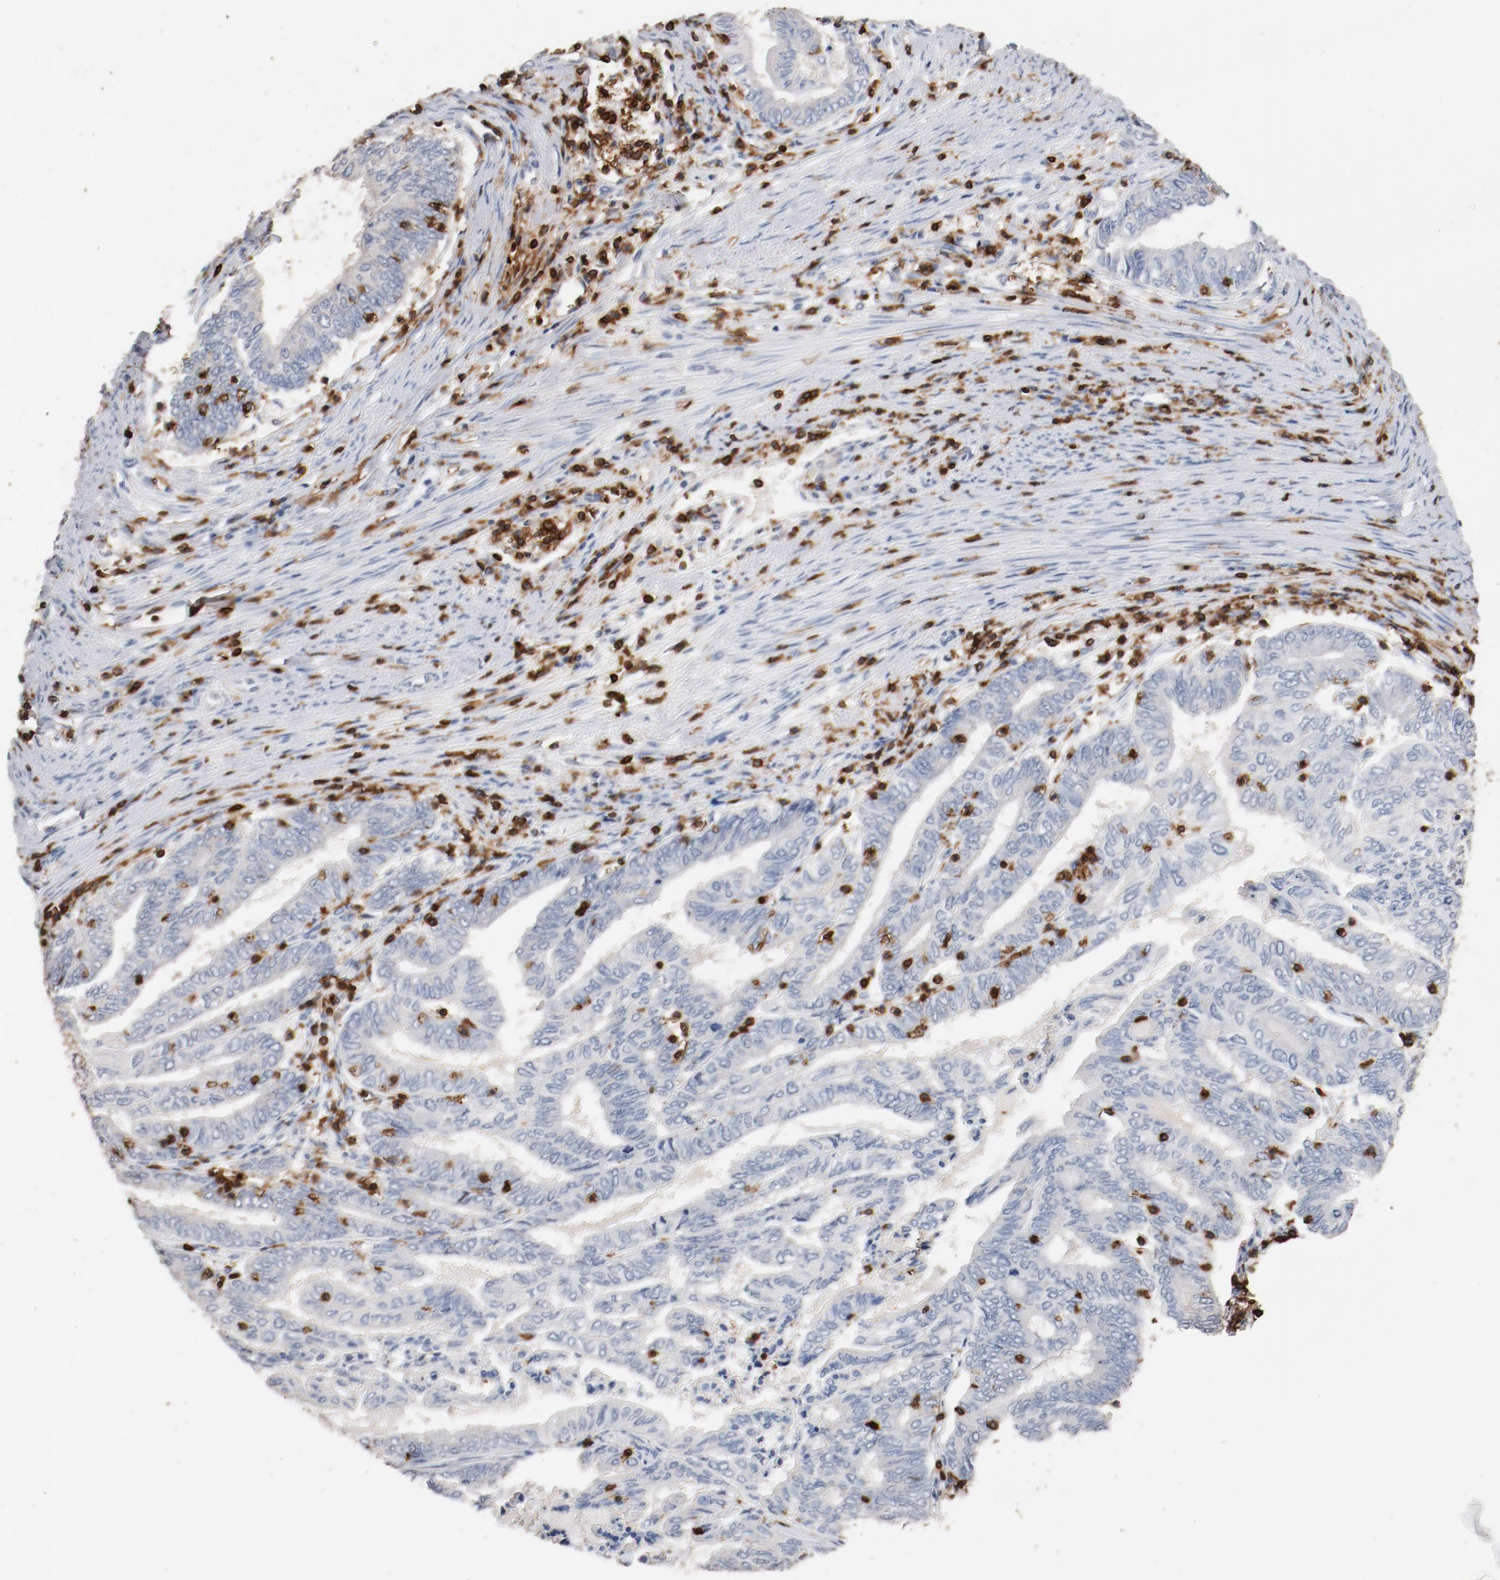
{"staining": {"intensity": "negative", "quantity": "none", "location": "none"}, "tissue": "endometrial cancer", "cell_type": "Tumor cells", "image_type": "cancer", "snomed": [{"axis": "morphology", "description": "Adenocarcinoma, NOS"}, {"axis": "topography", "description": "Uterus"}, {"axis": "topography", "description": "Endometrium"}], "caption": "Immunohistochemical staining of endometrial cancer demonstrates no significant staining in tumor cells.", "gene": "CD247", "patient": {"sex": "female", "age": 70}}